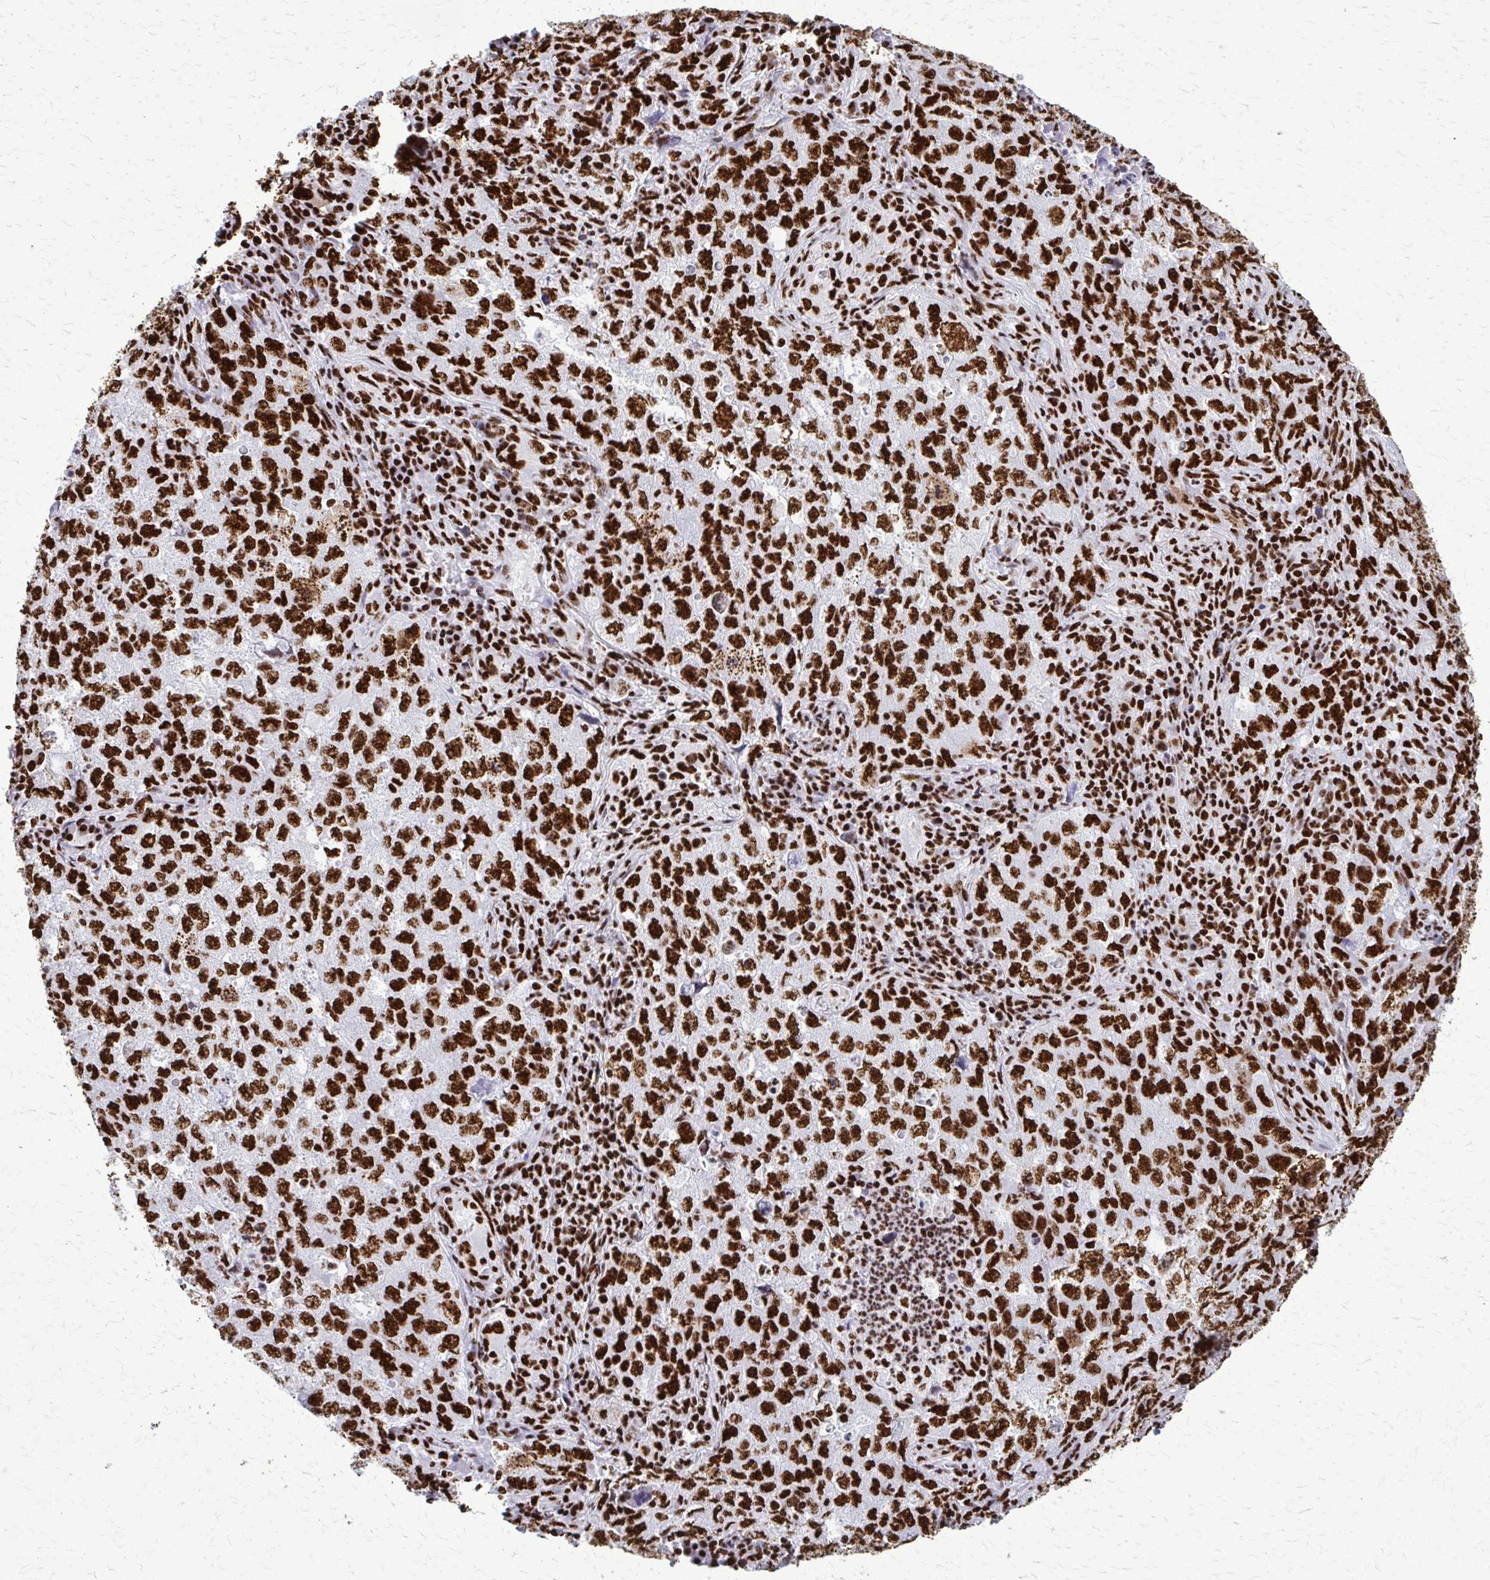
{"staining": {"intensity": "strong", "quantity": ">75%", "location": "nuclear"}, "tissue": "lung cancer", "cell_type": "Tumor cells", "image_type": "cancer", "snomed": [{"axis": "morphology", "description": "Adenocarcinoma, NOS"}, {"axis": "topography", "description": "Lung"}], "caption": "Protein staining of adenocarcinoma (lung) tissue demonstrates strong nuclear expression in approximately >75% of tumor cells. The protein of interest is stained brown, and the nuclei are stained in blue (DAB (3,3'-diaminobenzidine) IHC with brightfield microscopy, high magnification).", "gene": "SFPQ", "patient": {"sex": "female", "age": 57}}